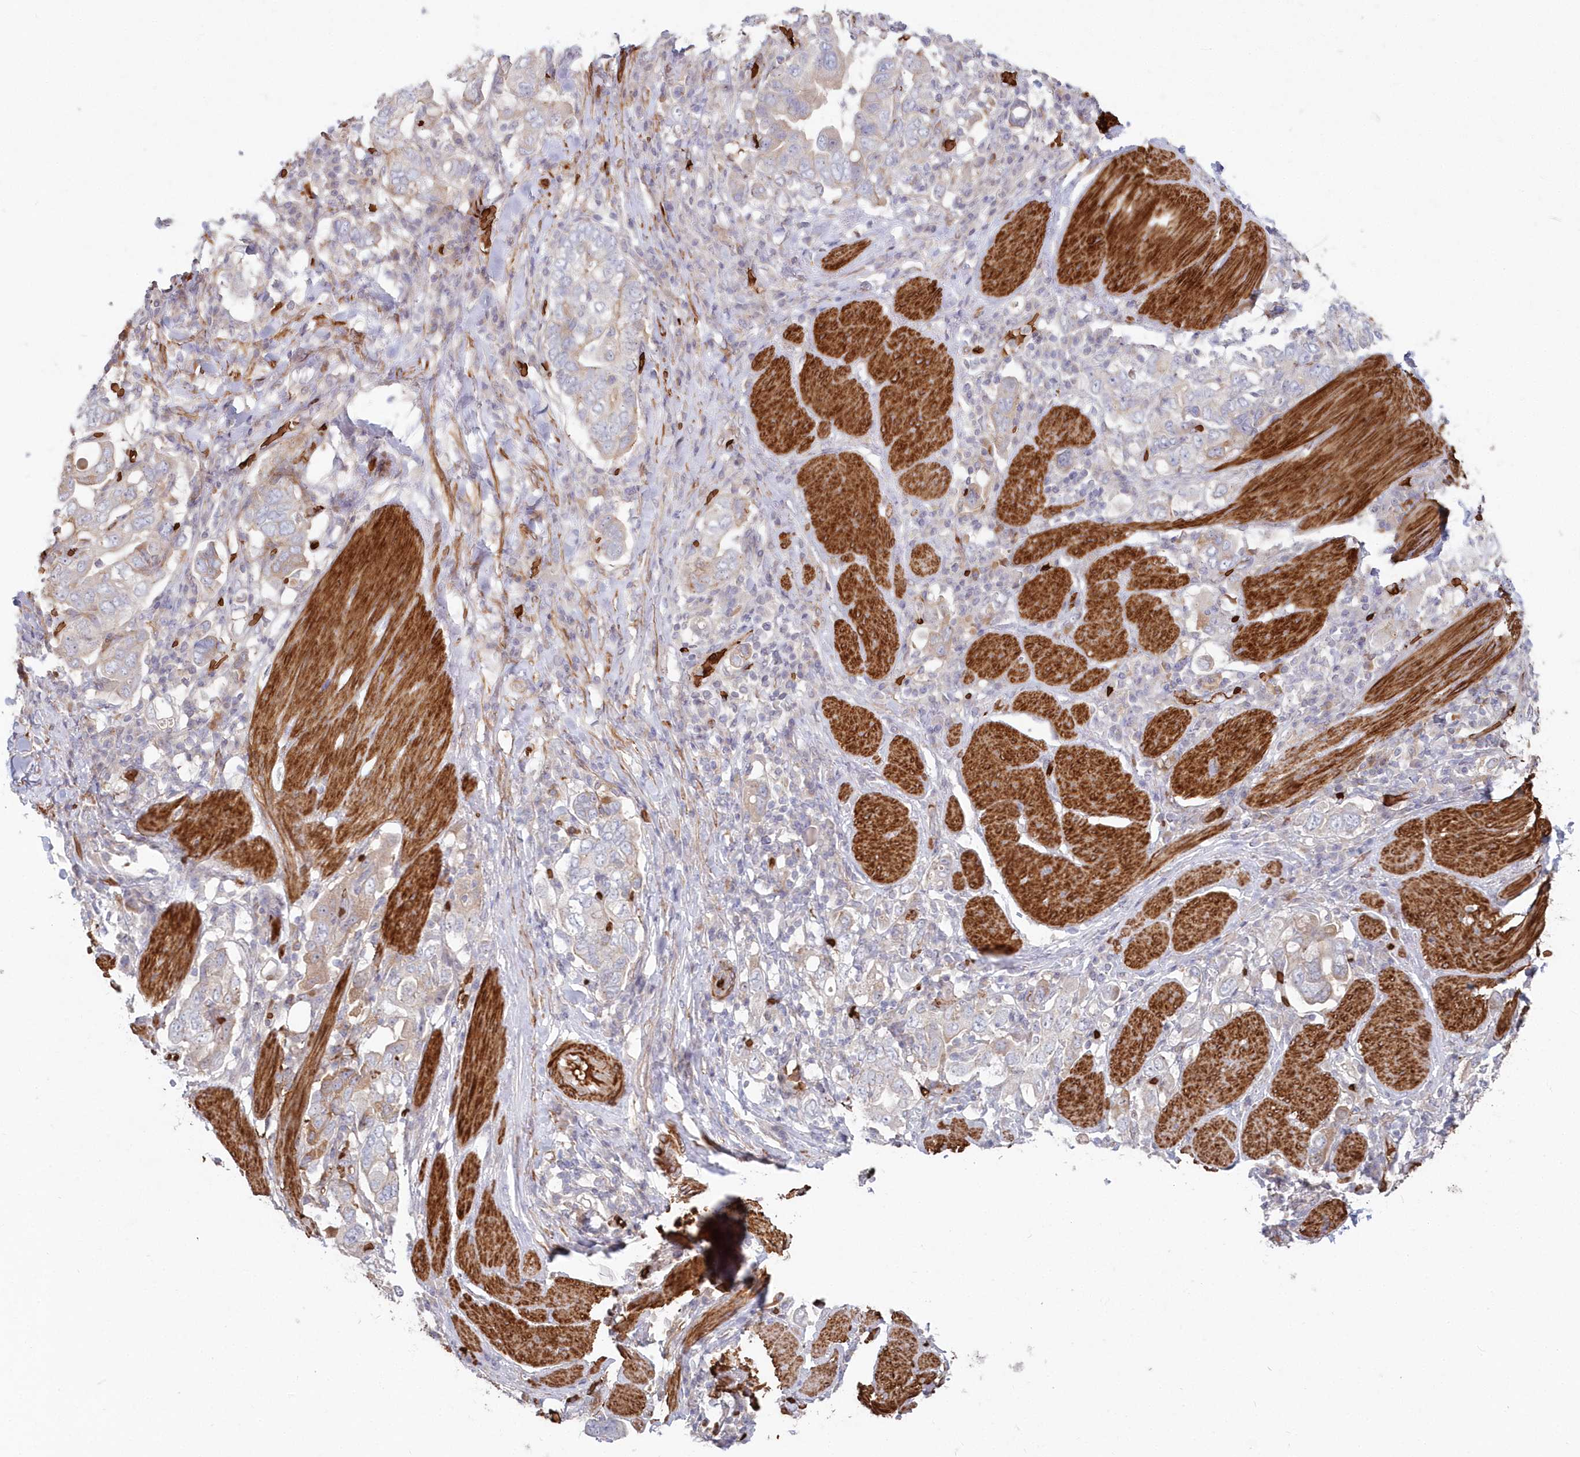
{"staining": {"intensity": "negative", "quantity": "none", "location": "none"}, "tissue": "stomach cancer", "cell_type": "Tumor cells", "image_type": "cancer", "snomed": [{"axis": "morphology", "description": "Adenocarcinoma, NOS"}, {"axis": "topography", "description": "Stomach, upper"}], "caption": "High magnification brightfield microscopy of stomach cancer (adenocarcinoma) stained with DAB (3,3'-diaminobenzidine) (brown) and counterstained with hematoxylin (blue): tumor cells show no significant staining. (Immunohistochemistry (ihc), brightfield microscopy, high magnification).", "gene": "SERINC1", "patient": {"sex": "male", "age": 62}}